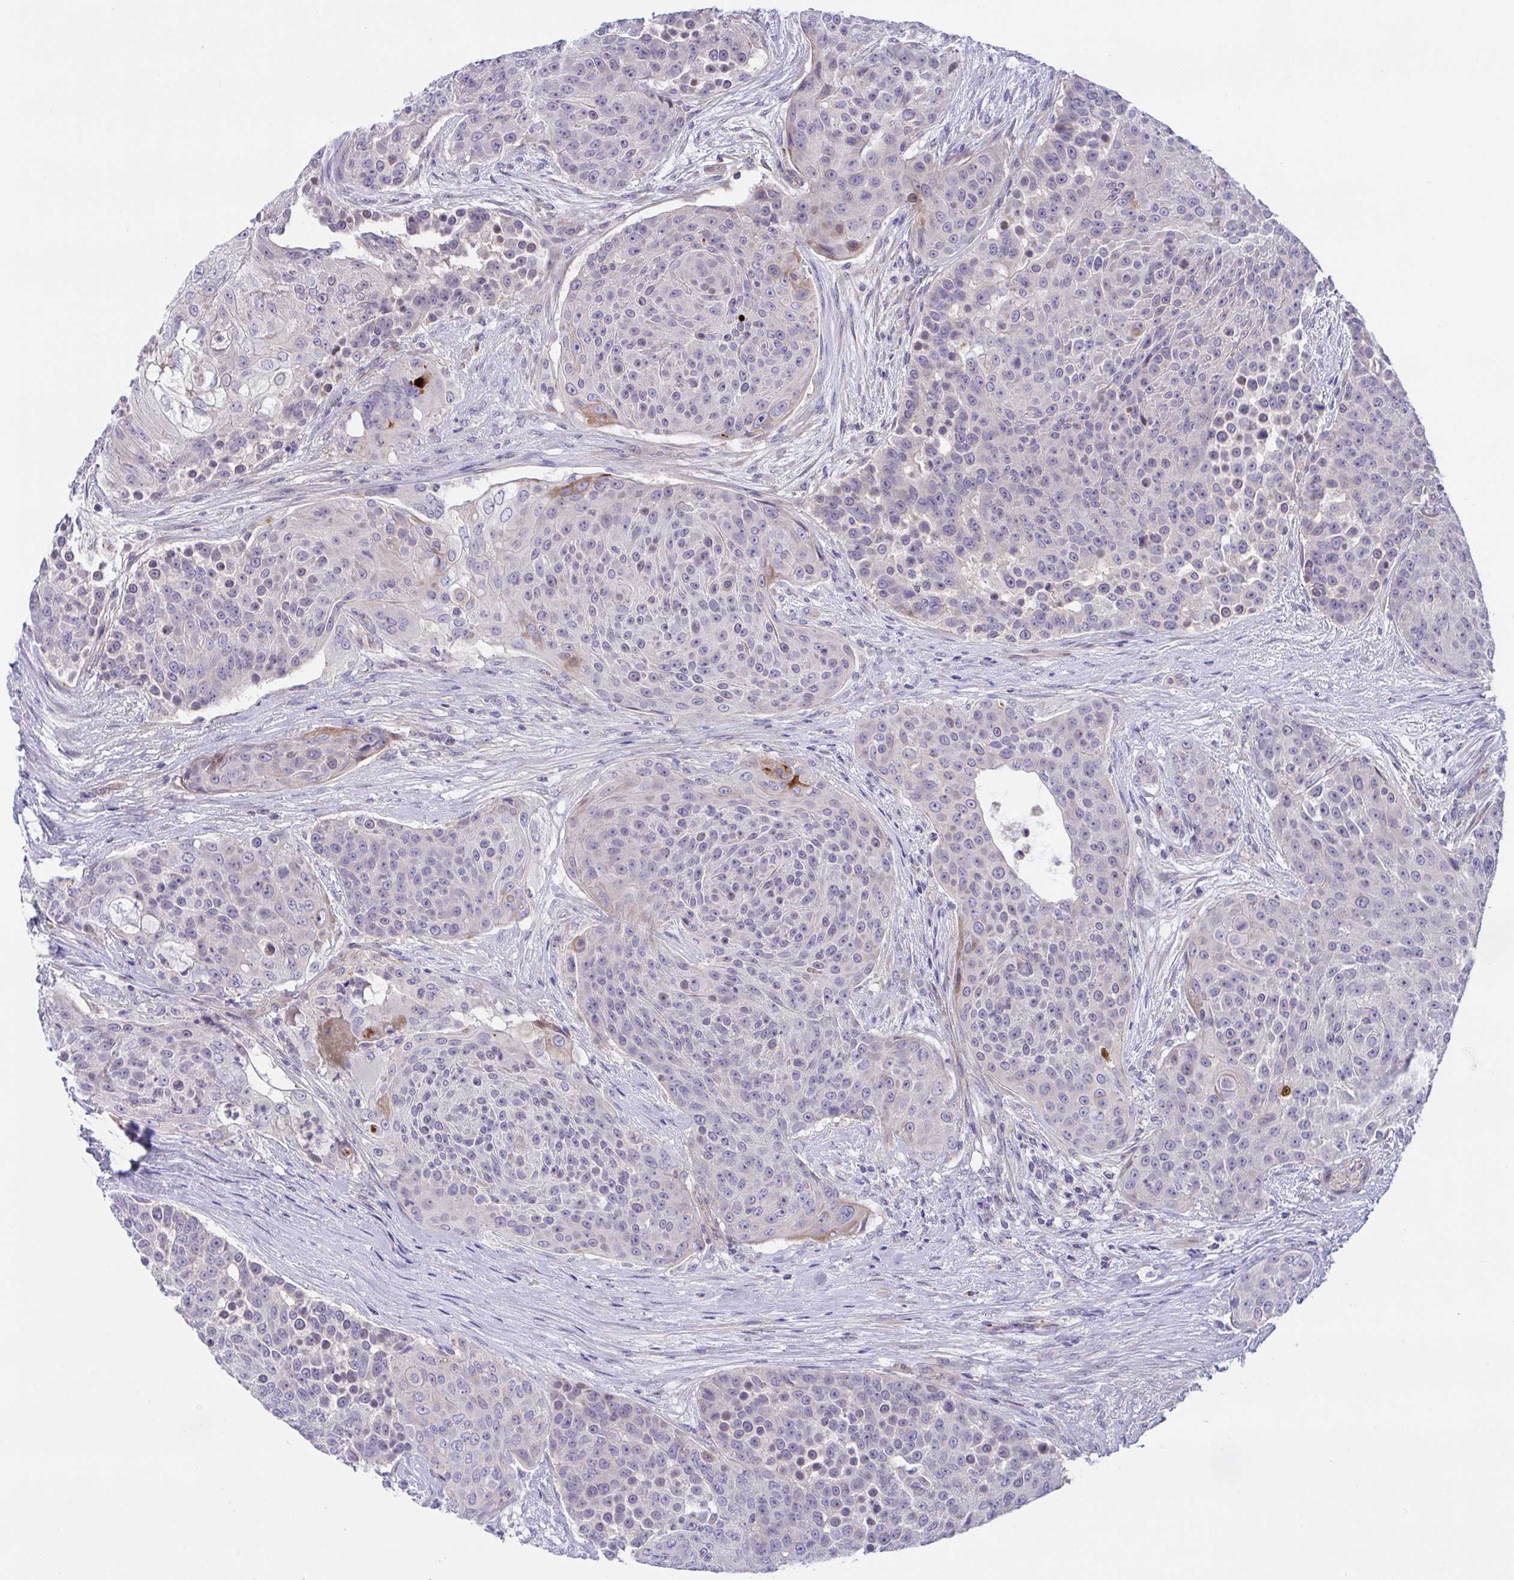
{"staining": {"intensity": "negative", "quantity": "none", "location": "none"}, "tissue": "urothelial cancer", "cell_type": "Tumor cells", "image_type": "cancer", "snomed": [{"axis": "morphology", "description": "Urothelial carcinoma, High grade"}, {"axis": "topography", "description": "Urinary bladder"}], "caption": "The immunohistochemistry (IHC) photomicrograph has no significant positivity in tumor cells of urothelial cancer tissue. Nuclei are stained in blue.", "gene": "RHOXF1", "patient": {"sex": "female", "age": 63}}